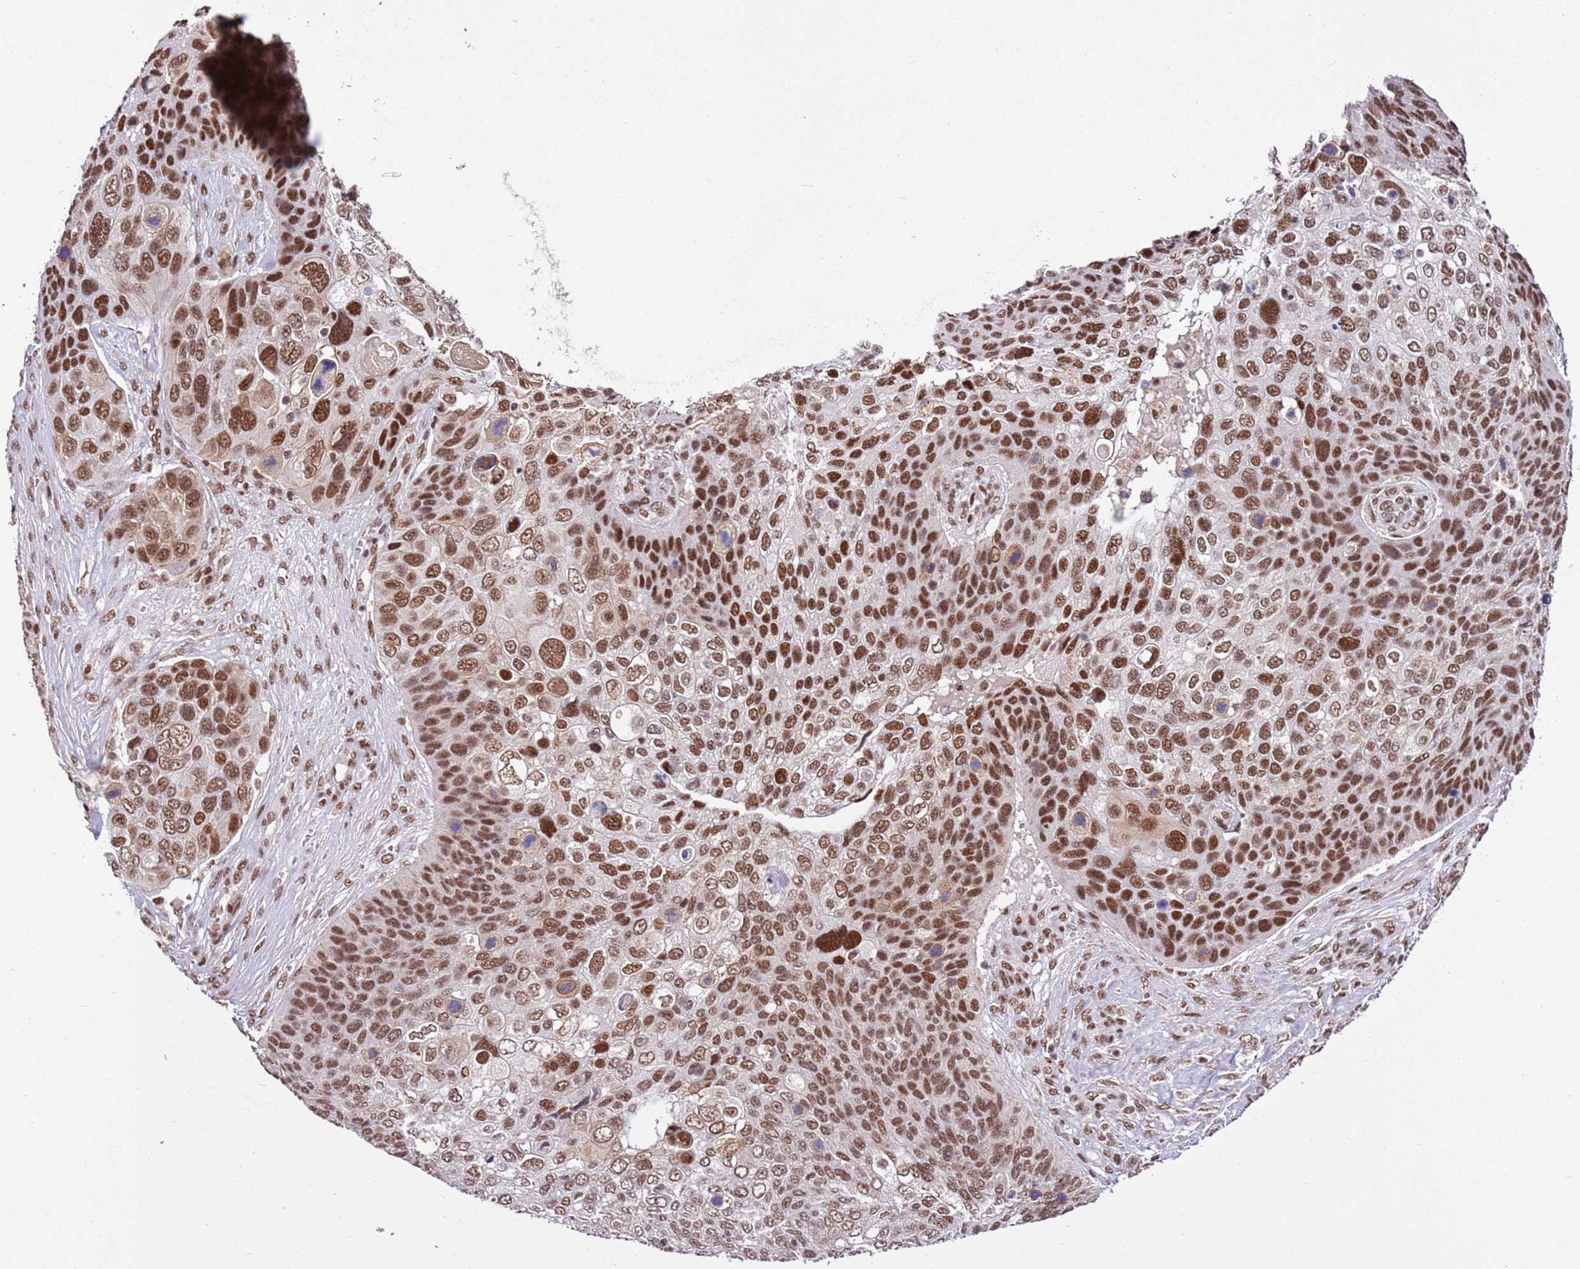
{"staining": {"intensity": "moderate", "quantity": ">75%", "location": "nuclear"}, "tissue": "skin cancer", "cell_type": "Tumor cells", "image_type": "cancer", "snomed": [{"axis": "morphology", "description": "Basal cell carcinoma"}, {"axis": "topography", "description": "Skin"}], "caption": "A histopathology image of human skin cancer stained for a protein reveals moderate nuclear brown staining in tumor cells.", "gene": "AKAP8L", "patient": {"sex": "female", "age": 74}}